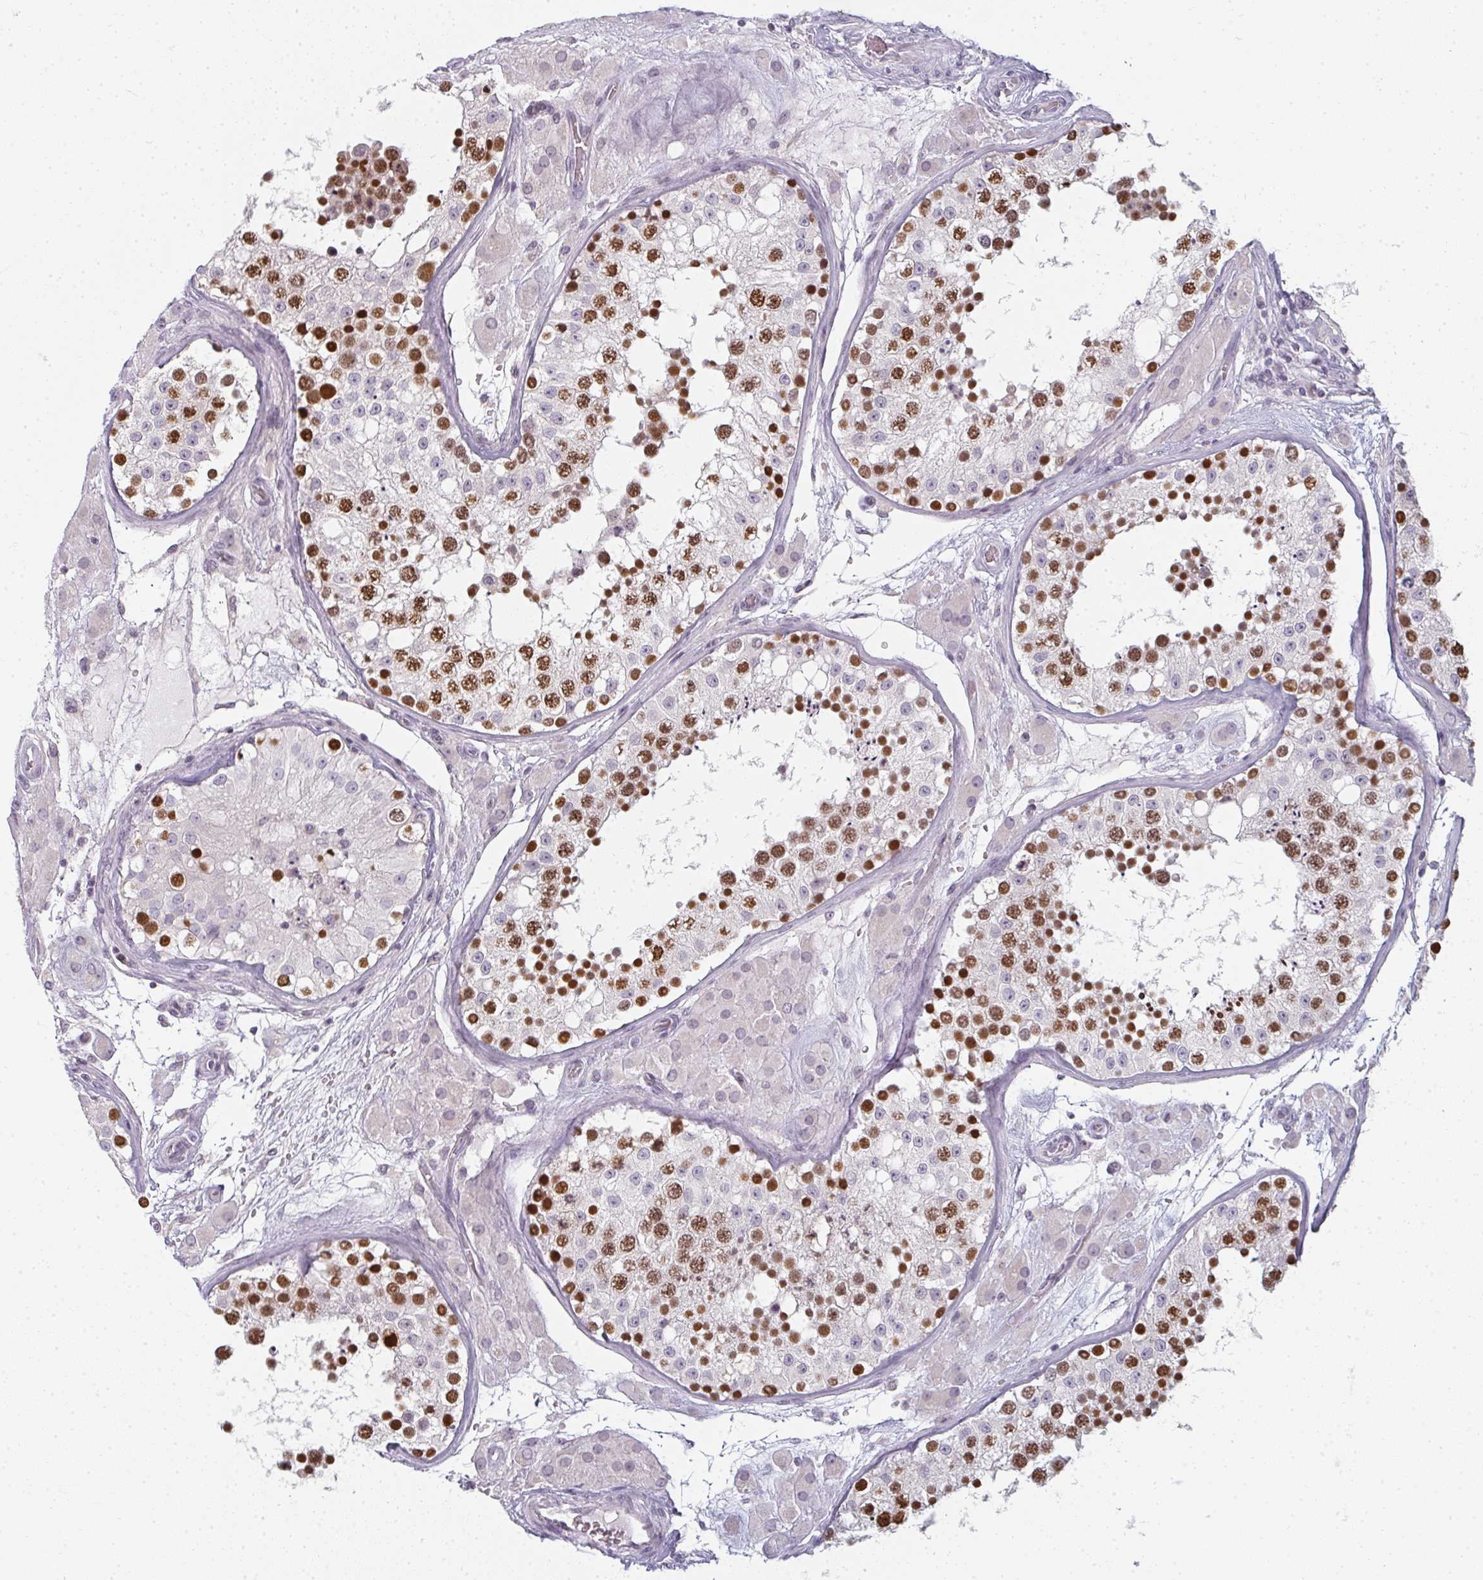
{"staining": {"intensity": "strong", "quantity": ">75%", "location": "nuclear"}, "tissue": "testis", "cell_type": "Cells in seminiferous ducts", "image_type": "normal", "snomed": [{"axis": "morphology", "description": "Normal tissue, NOS"}, {"axis": "topography", "description": "Testis"}], "caption": "Cells in seminiferous ducts demonstrate high levels of strong nuclear expression in approximately >75% of cells in unremarkable testis. The staining is performed using DAB (3,3'-diaminobenzidine) brown chromogen to label protein expression. The nuclei are counter-stained blue using hematoxylin.", "gene": "RBBP6", "patient": {"sex": "male", "age": 26}}